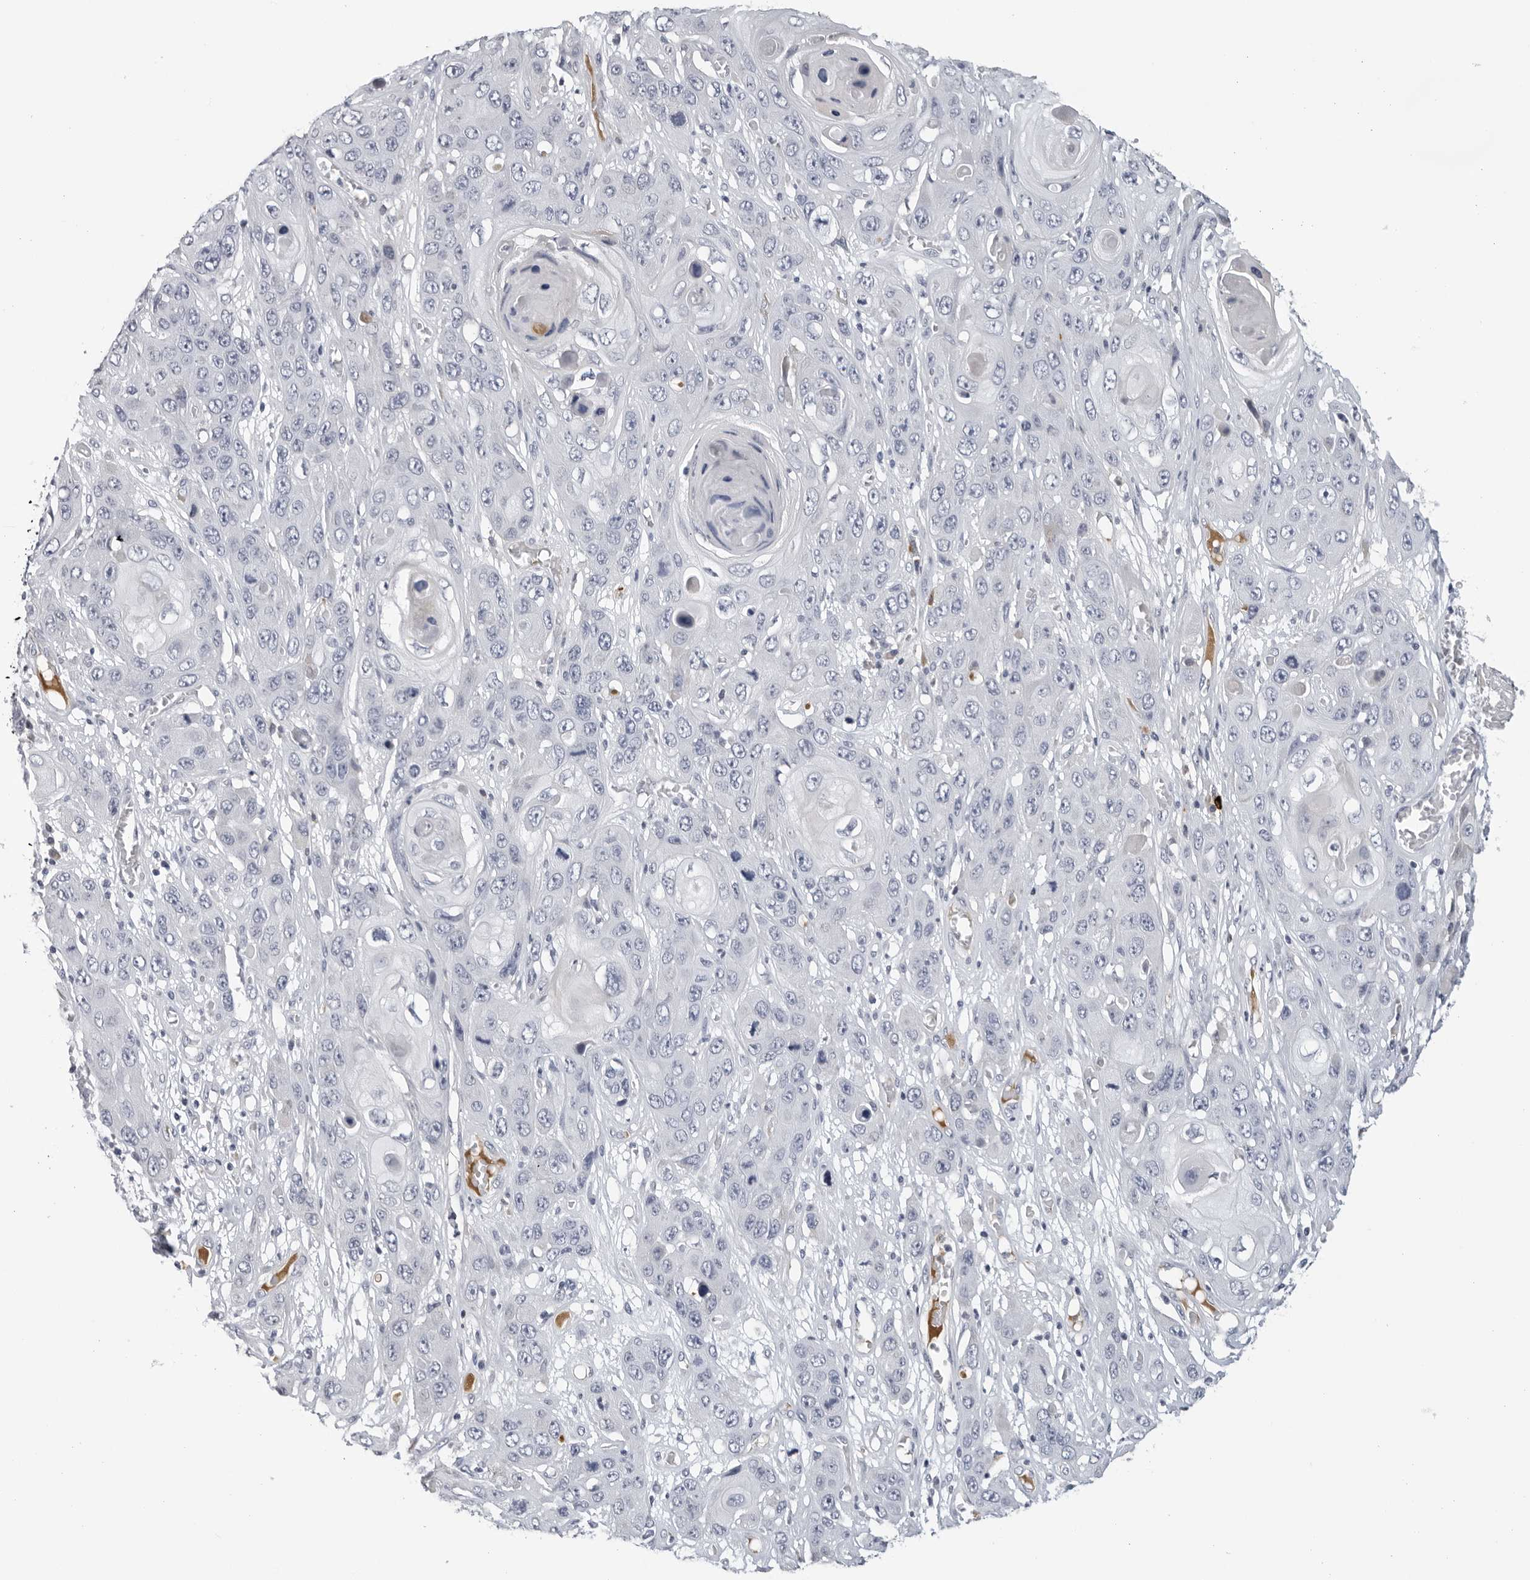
{"staining": {"intensity": "negative", "quantity": "none", "location": "none"}, "tissue": "skin cancer", "cell_type": "Tumor cells", "image_type": "cancer", "snomed": [{"axis": "morphology", "description": "Squamous cell carcinoma, NOS"}, {"axis": "topography", "description": "Skin"}], "caption": "Human skin cancer stained for a protein using immunohistochemistry (IHC) displays no staining in tumor cells.", "gene": "ZNF502", "patient": {"sex": "male", "age": 55}}